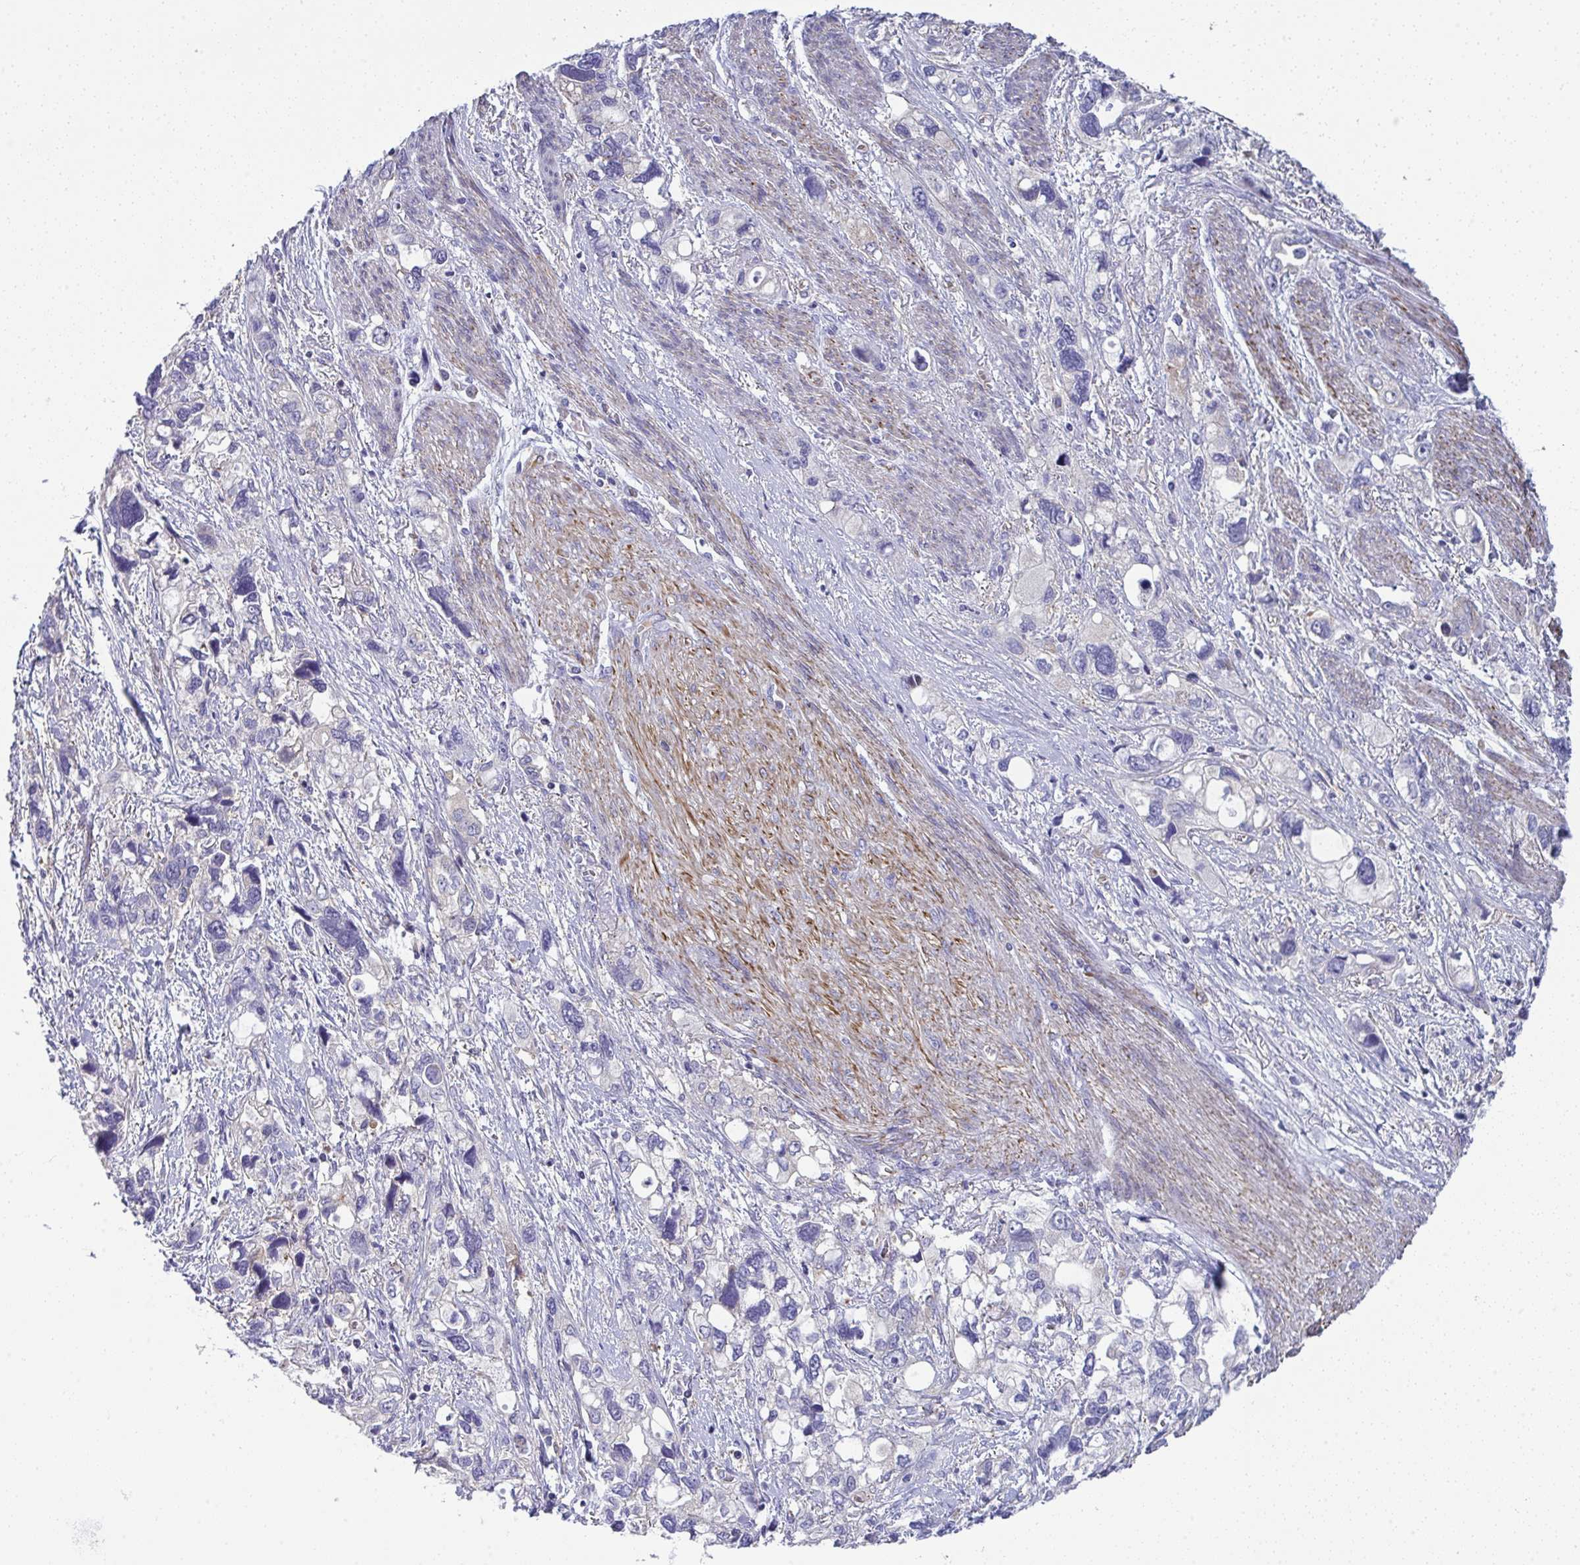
{"staining": {"intensity": "negative", "quantity": "none", "location": "none"}, "tissue": "stomach cancer", "cell_type": "Tumor cells", "image_type": "cancer", "snomed": [{"axis": "morphology", "description": "Adenocarcinoma, NOS"}, {"axis": "topography", "description": "Stomach, upper"}], "caption": "Immunohistochemistry histopathology image of stomach cancer (adenocarcinoma) stained for a protein (brown), which reveals no expression in tumor cells. (DAB (3,3'-diaminobenzidine) immunohistochemistry (IHC), high magnification).", "gene": "MYL12A", "patient": {"sex": "female", "age": 81}}